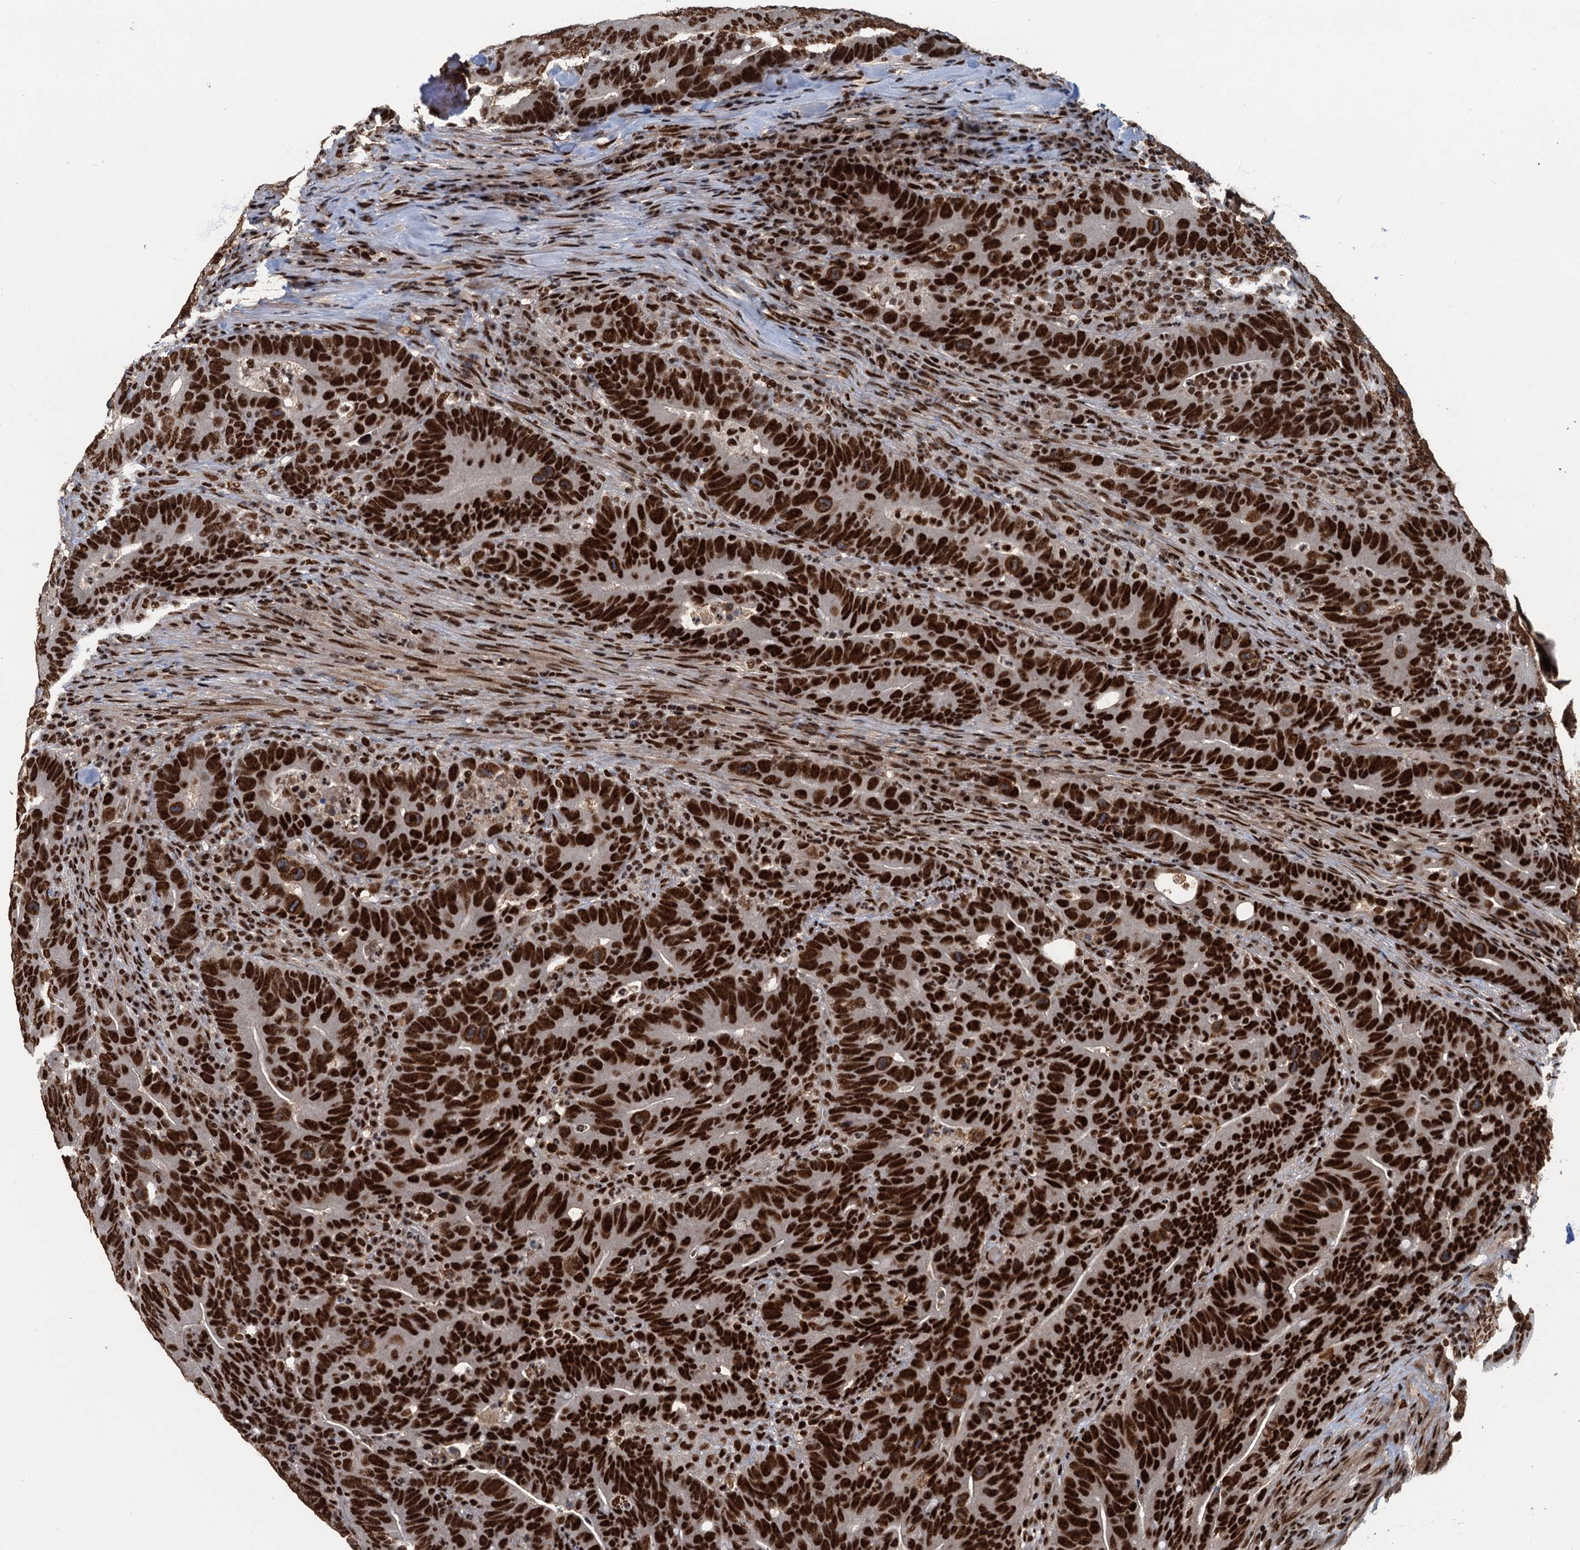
{"staining": {"intensity": "strong", "quantity": ">75%", "location": "nuclear"}, "tissue": "colorectal cancer", "cell_type": "Tumor cells", "image_type": "cancer", "snomed": [{"axis": "morphology", "description": "Adenocarcinoma, NOS"}, {"axis": "topography", "description": "Colon"}], "caption": "Colorectal cancer (adenocarcinoma) stained with immunohistochemistry displays strong nuclear expression in about >75% of tumor cells.", "gene": "ZC3H18", "patient": {"sex": "female", "age": 66}}